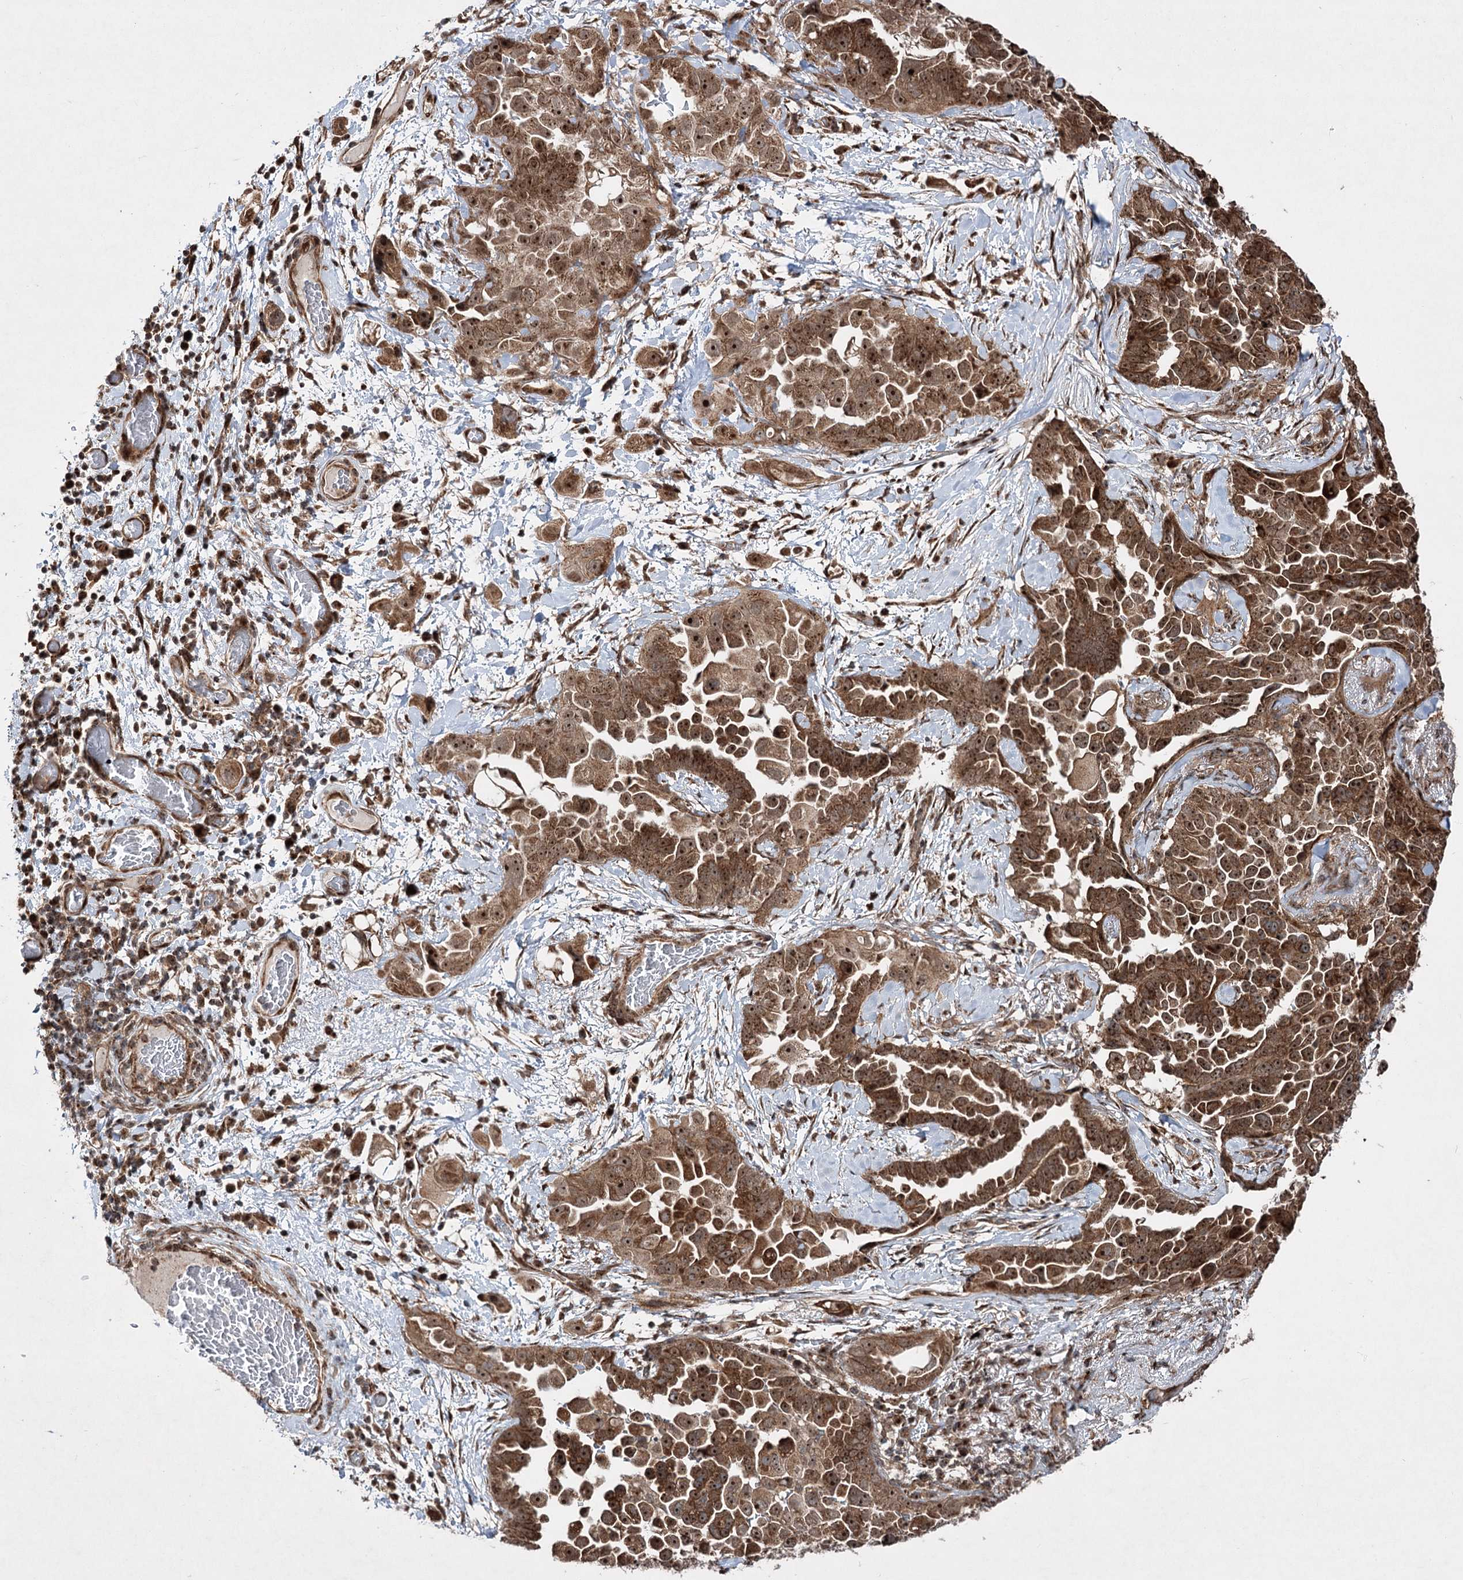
{"staining": {"intensity": "strong", "quantity": ">75%", "location": "cytoplasmic/membranous,nuclear"}, "tissue": "lung cancer", "cell_type": "Tumor cells", "image_type": "cancer", "snomed": [{"axis": "morphology", "description": "Adenocarcinoma, NOS"}, {"axis": "topography", "description": "Lung"}], "caption": "This is an image of IHC staining of lung cancer, which shows strong staining in the cytoplasmic/membranous and nuclear of tumor cells.", "gene": "SERINC5", "patient": {"sex": "female", "age": 67}}